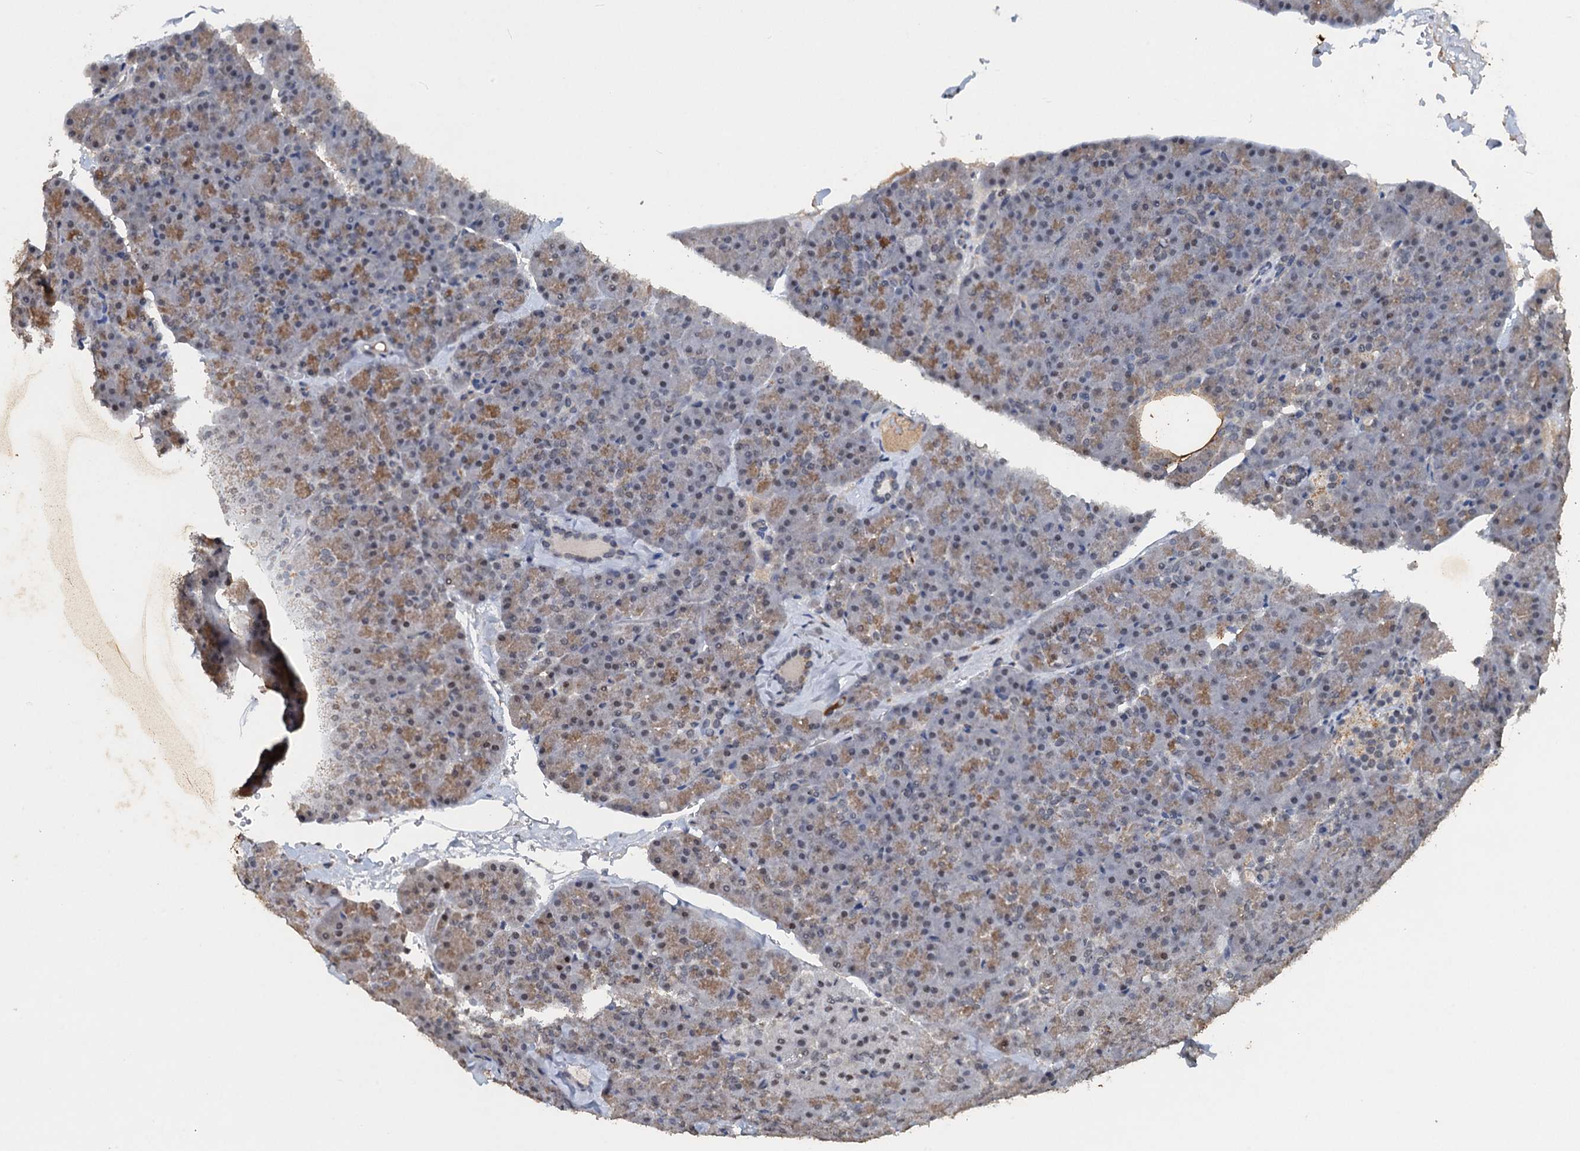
{"staining": {"intensity": "moderate", "quantity": "25%-75%", "location": "cytoplasmic/membranous,nuclear"}, "tissue": "pancreas", "cell_type": "Exocrine glandular cells", "image_type": "normal", "snomed": [{"axis": "morphology", "description": "Normal tissue, NOS"}, {"axis": "topography", "description": "Pancreas"}], "caption": "Immunohistochemistry image of unremarkable pancreas: human pancreas stained using immunohistochemistry displays medium levels of moderate protein expression localized specifically in the cytoplasmic/membranous,nuclear of exocrine glandular cells, appearing as a cytoplasmic/membranous,nuclear brown color.", "gene": "CSTF3", "patient": {"sex": "male", "age": 36}}